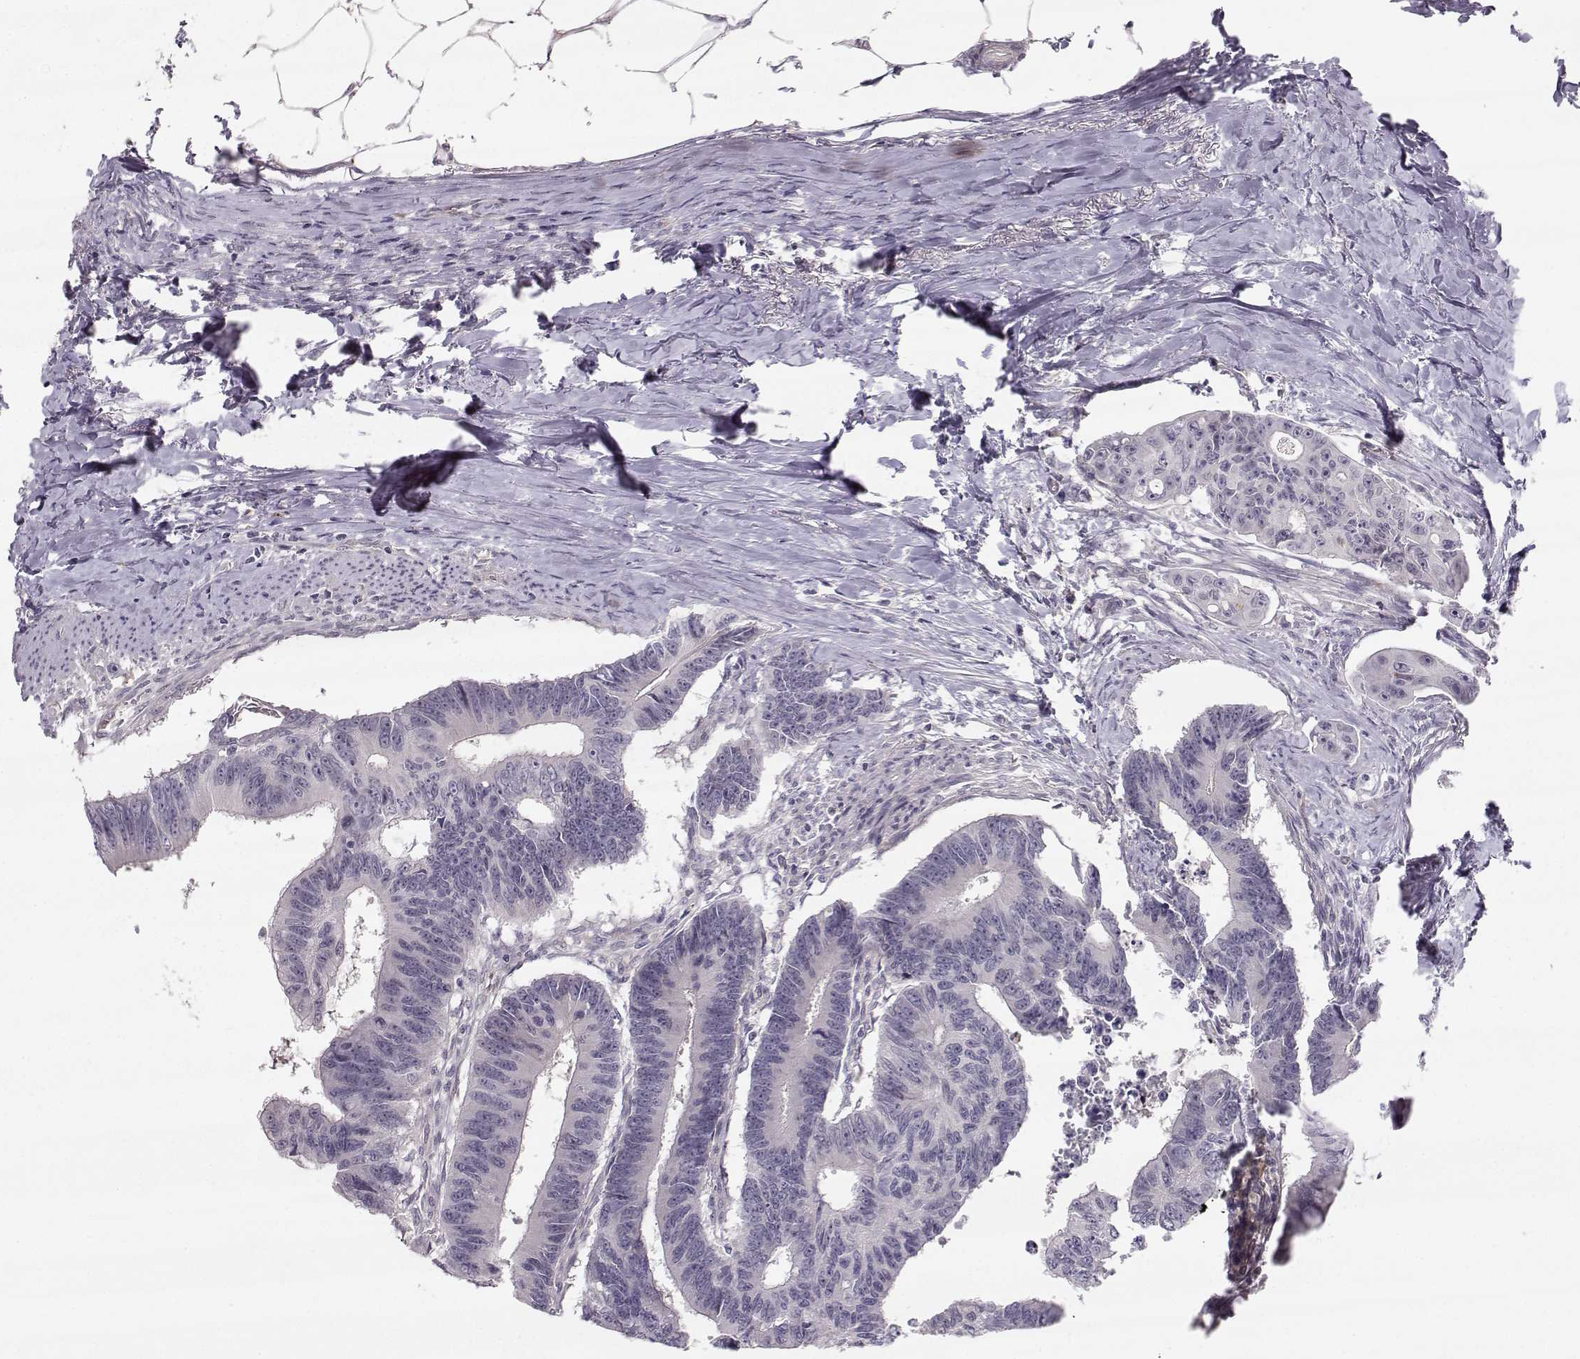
{"staining": {"intensity": "negative", "quantity": "none", "location": "none"}, "tissue": "colorectal cancer", "cell_type": "Tumor cells", "image_type": "cancer", "snomed": [{"axis": "morphology", "description": "Adenocarcinoma, NOS"}, {"axis": "topography", "description": "Colon"}], "caption": "This is an immunohistochemistry (IHC) histopathology image of colorectal cancer. There is no positivity in tumor cells.", "gene": "OPRD1", "patient": {"sex": "male", "age": 70}}